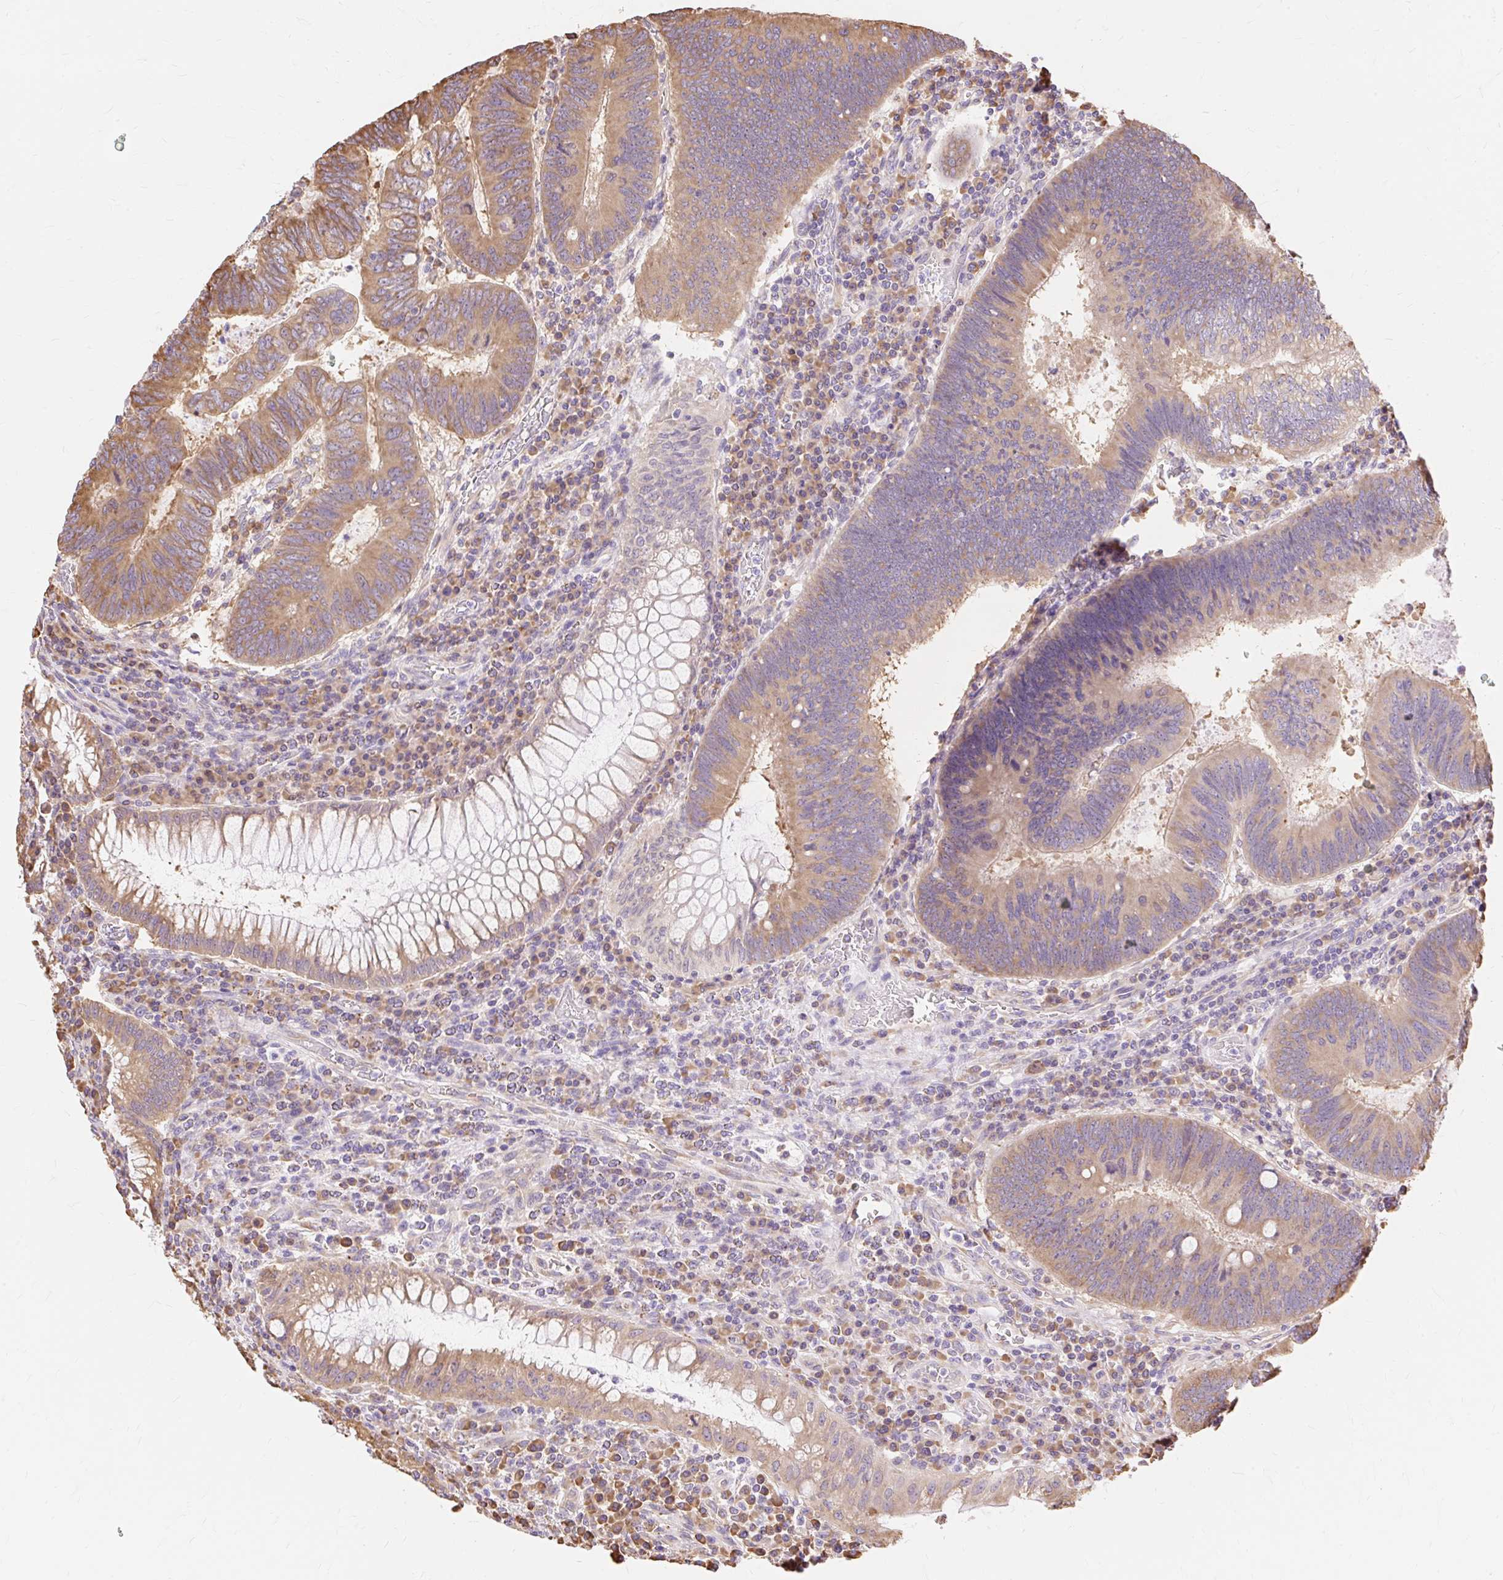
{"staining": {"intensity": "moderate", "quantity": ">75%", "location": "cytoplasmic/membranous"}, "tissue": "colorectal cancer", "cell_type": "Tumor cells", "image_type": "cancer", "snomed": [{"axis": "morphology", "description": "Adenocarcinoma, NOS"}, {"axis": "topography", "description": "Colon"}], "caption": "The micrograph exhibits a brown stain indicating the presence of a protein in the cytoplasmic/membranous of tumor cells in colorectal adenocarcinoma.", "gene": "RPS17", "patient": {"sex": "male", "age": 67}}